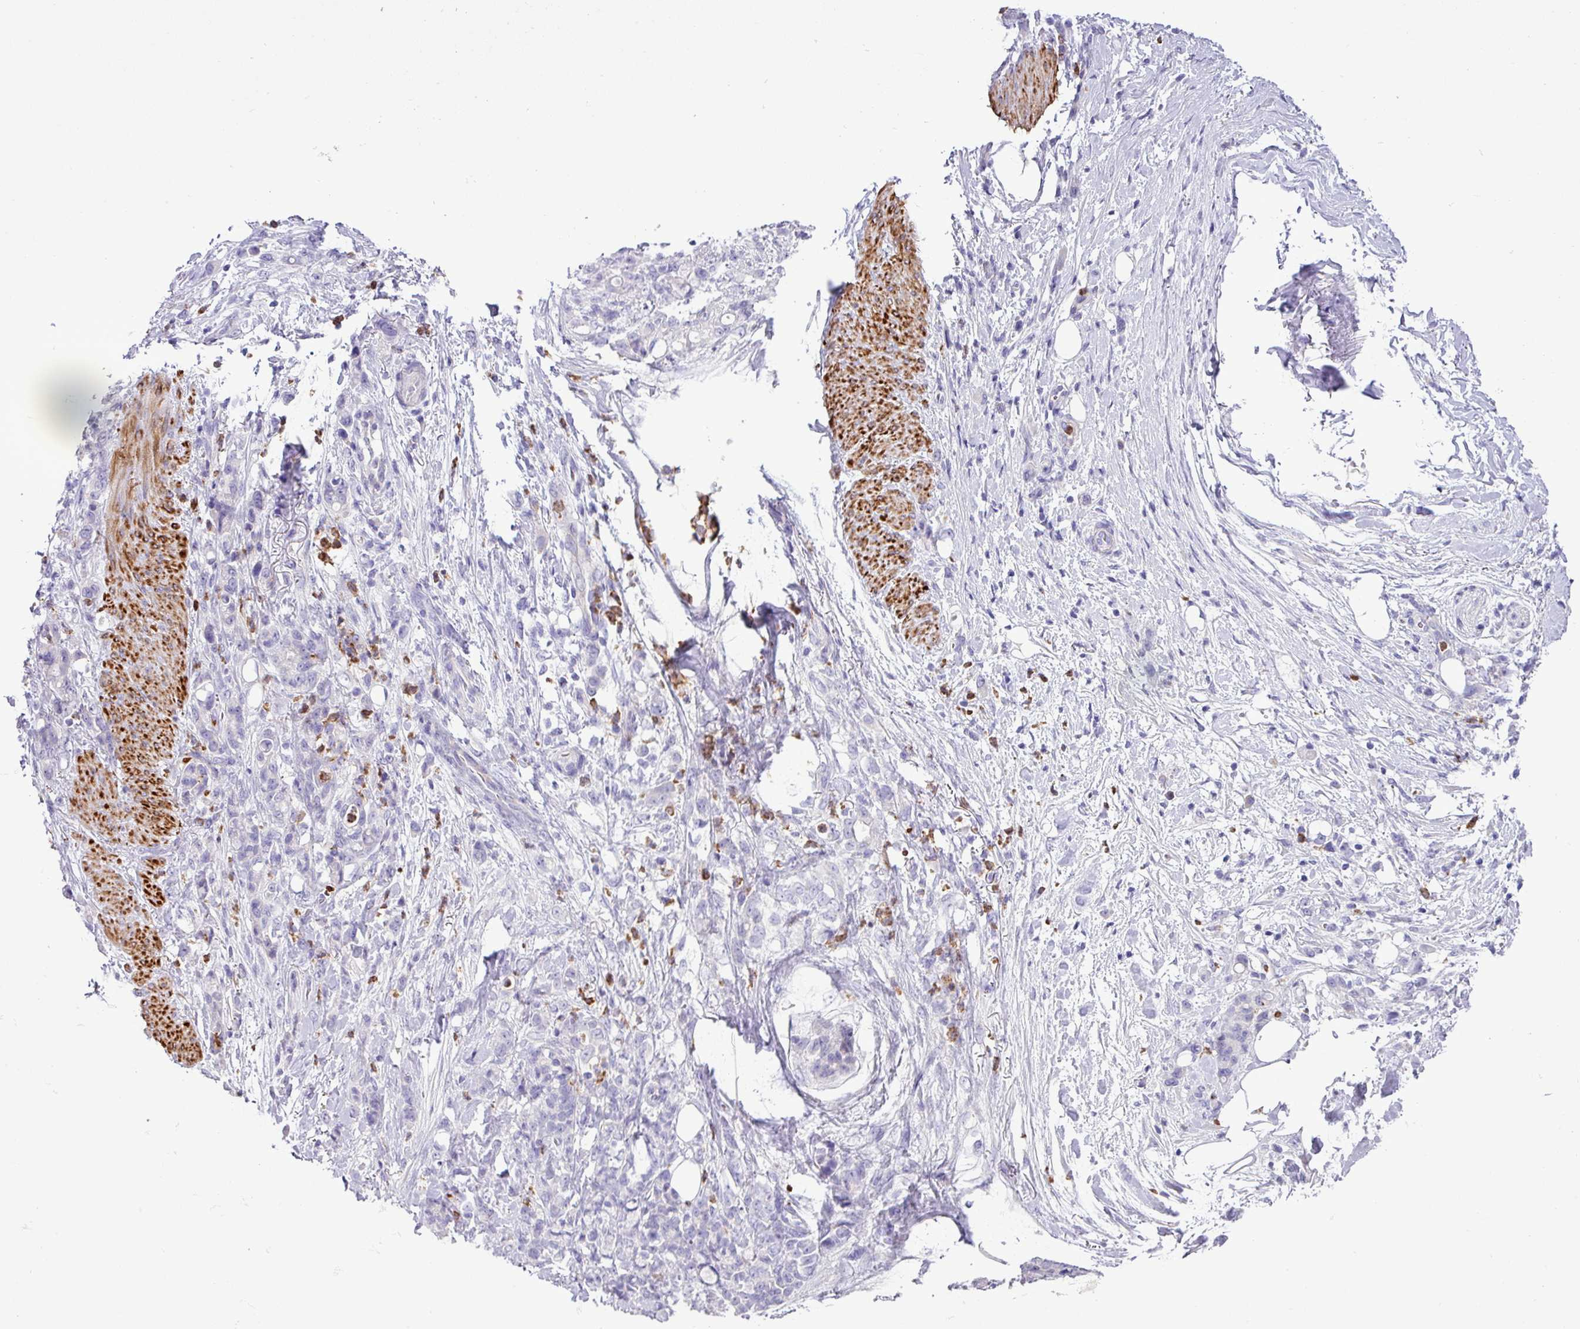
{"staining": {"intensity": "negative", "quantity": "none", "location": "none"}, "tissue": "stomach cancer", "cell_type": "Tumor cells", "image_type": "cancer", "snomed": [{"axis": "morphology", "description": "Normal tissue, NOS"}, {"axis": "morphology", "description": "Adenocarcinoma, NOS"}, {"axis": "topography", "description": "Stomach"}], "caption": "Immunohistochemistry (IHC) of human adenocarcinoma (stomach) displays no positivity in tumor cells. Brightfield microscopy of immunohistochemistry stained with DAB (brown) and hematoxylin (blue), captured at high magnification.", "gene": "ZSCAN5A", "patient": {"sex": "female", "age": 79}}